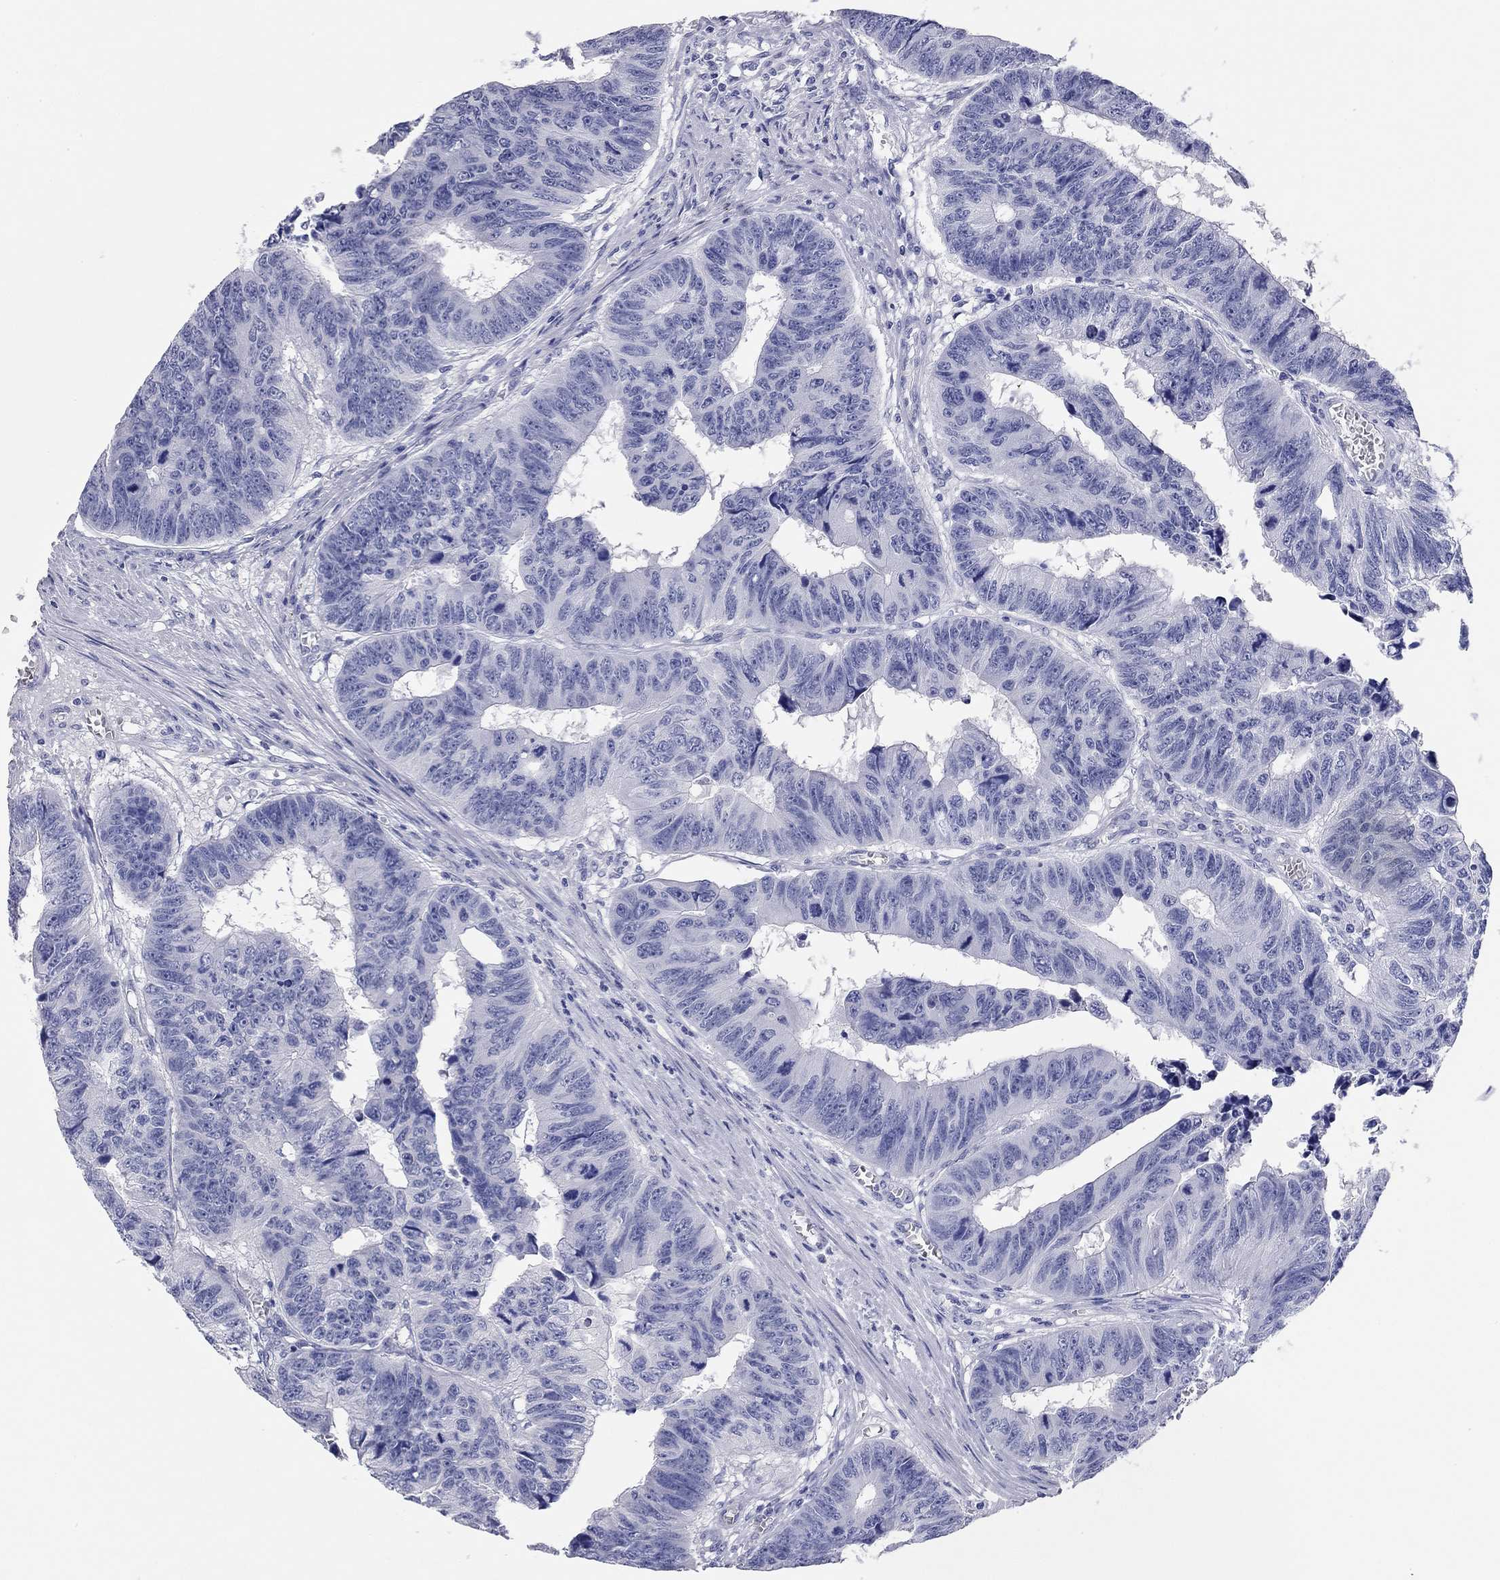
{"staining": {"intensity": "negative", "quantity": "none", "location": "none"}, "tissue": "colorectal cancer", "cell_type": "Tumor cells", "image_type": "cancer", "snomed": [{"axis": "morphology", "description": "Adenocarcinoma, NOS"}, {"axis": "topography", "description": "Rectum"}], "caption": "Tumor cells are negative for brown protein staining in adenocarcinoma (colorectal).", "gene": "TMEM221", "patient": {"sex": "female", "age": 85}}